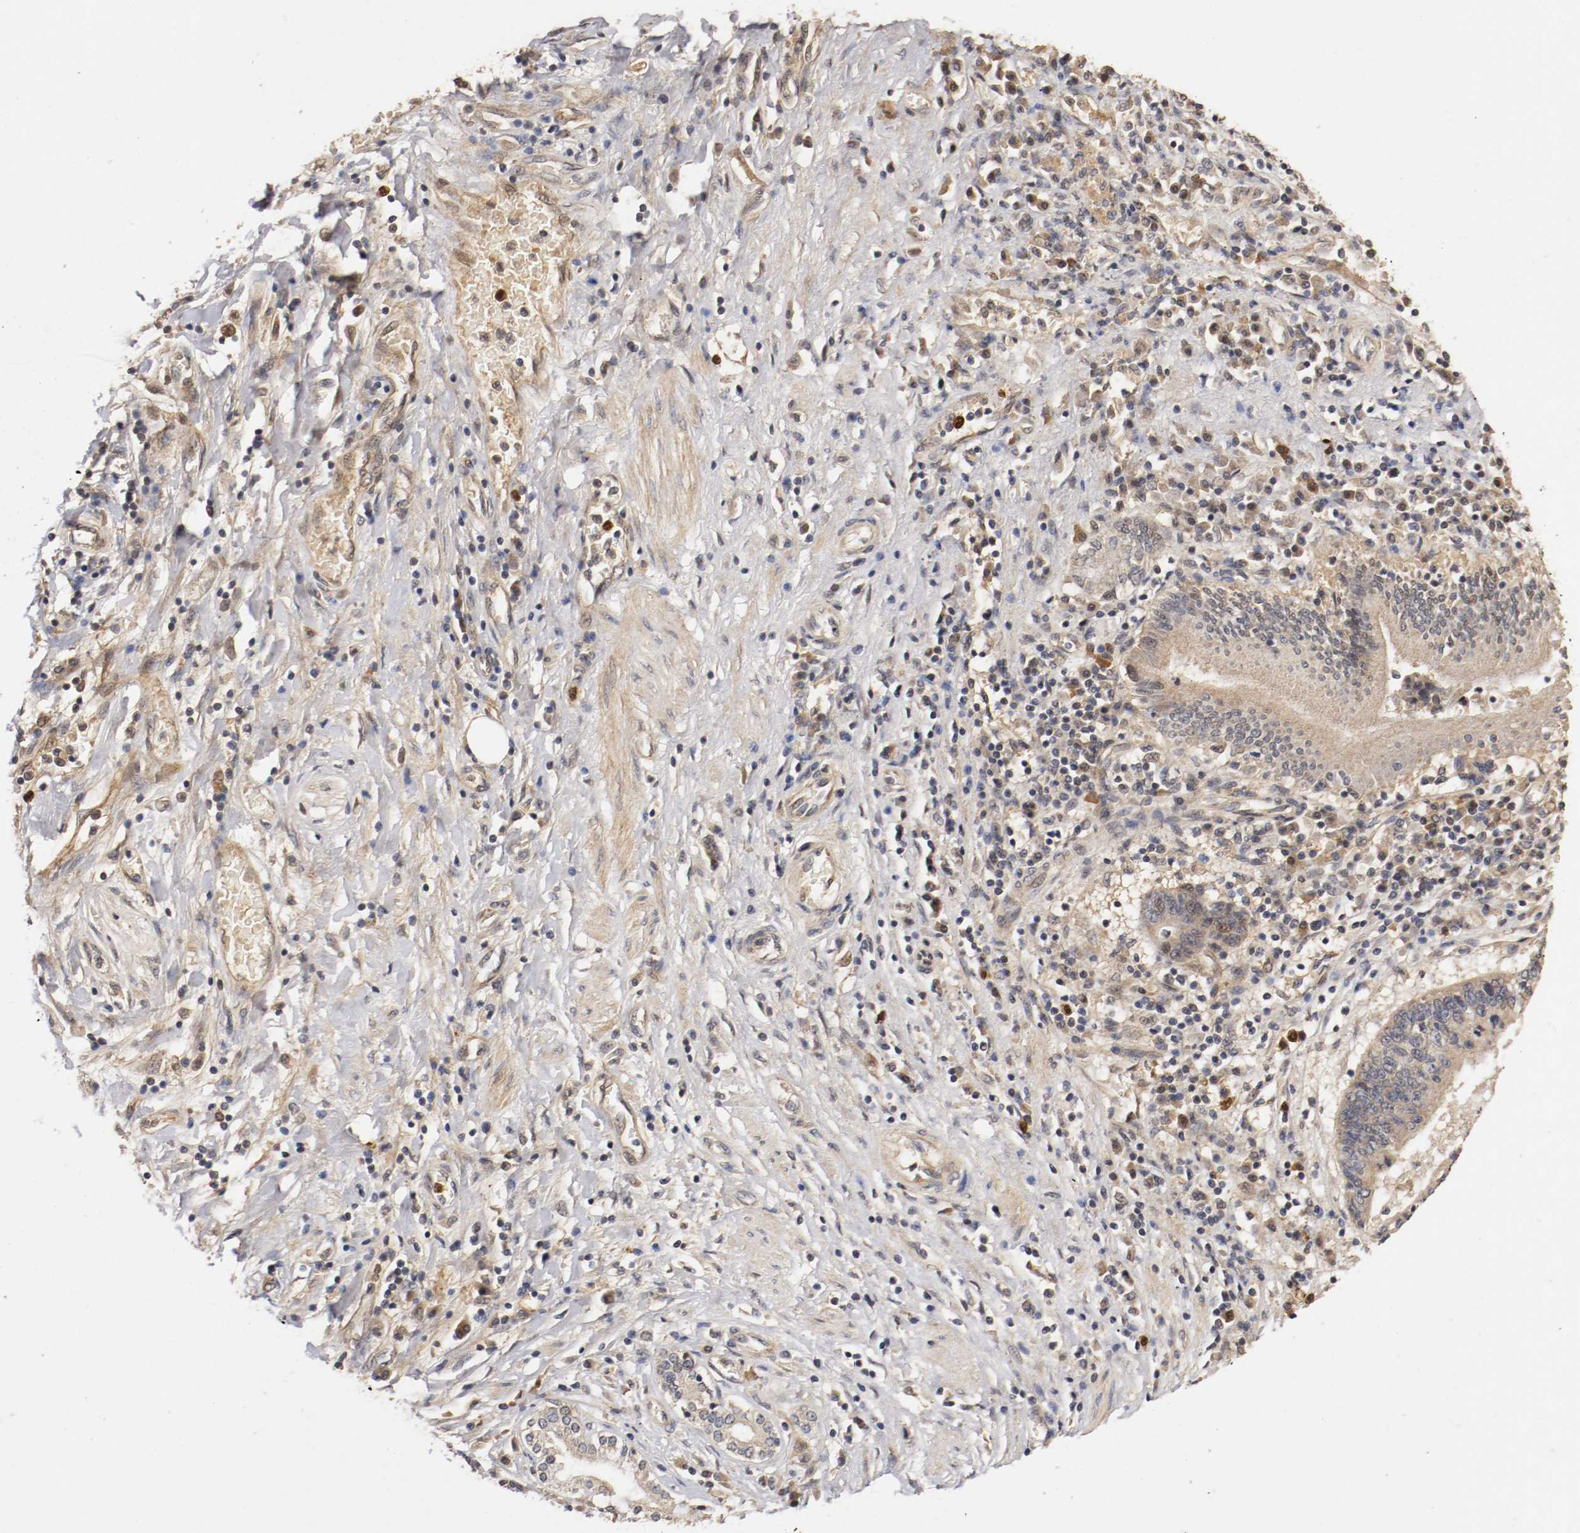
{"staining": {"intensity": "moderate", "quantity": "25%-75%", "location": "cytoplasmic/membranous,nuclear"}, "tissue": "pancreatic cancer", "cell_type": "Tumor cells", "image_type": "cancer", "snomed": [{"axis": "morphology", "description": "Adenocarcinoma, NOS"}, {"axis": "topography", "description": "Pancreas"}], "caption": "High-power microscopy captured an immunohistochemistry micrograph of pancreatic cancer, revealing moderate cytoplasmic/membranous and nuclear positivity in approximately 25%-75% of tumor cells.", "gene": "TNFRSF1B", "patient": {"sex": "female", "age": 48}}